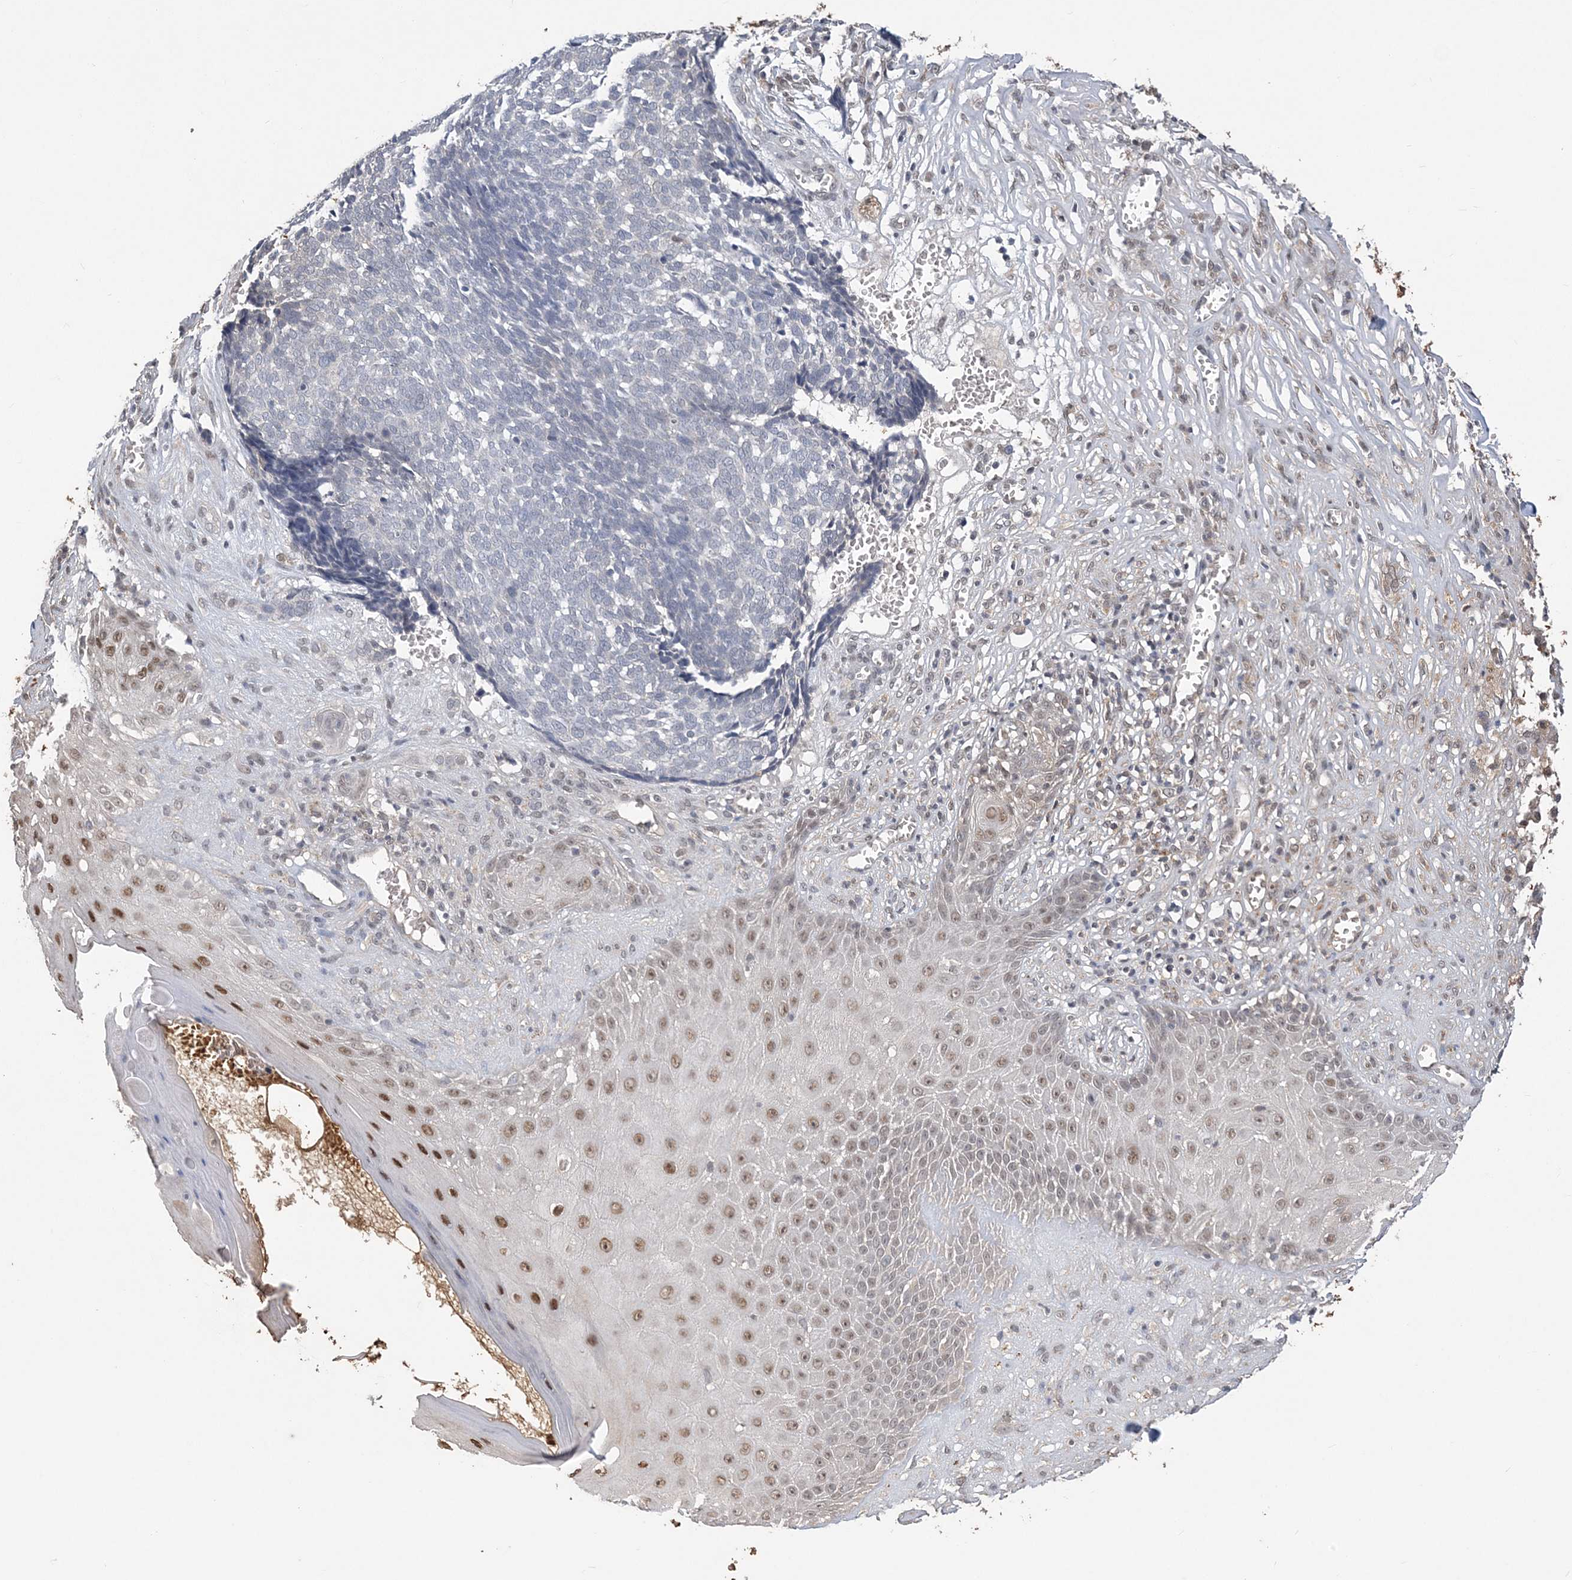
{"staining": {"intensity": "weak", "quantity": "<25%", "location": "cytoplasmic/membranous"}, "tissue": "skin cancer", "cell_type": "Tumor cells", "image_type": "cancer", "snomed": [{"axis": "morphology", "description": "Basal cell carcinoma"}, {"axis": "topography", "description": "Skin"}], "caption": "A high-resolution image shows immunohistochemistry (IHC) staining of basal cell carcinoma (skin), which shows no significant positivity in tumor cells.", "gene": "ZBTB7A", "patient": {"sex": "male", "age": 84}}